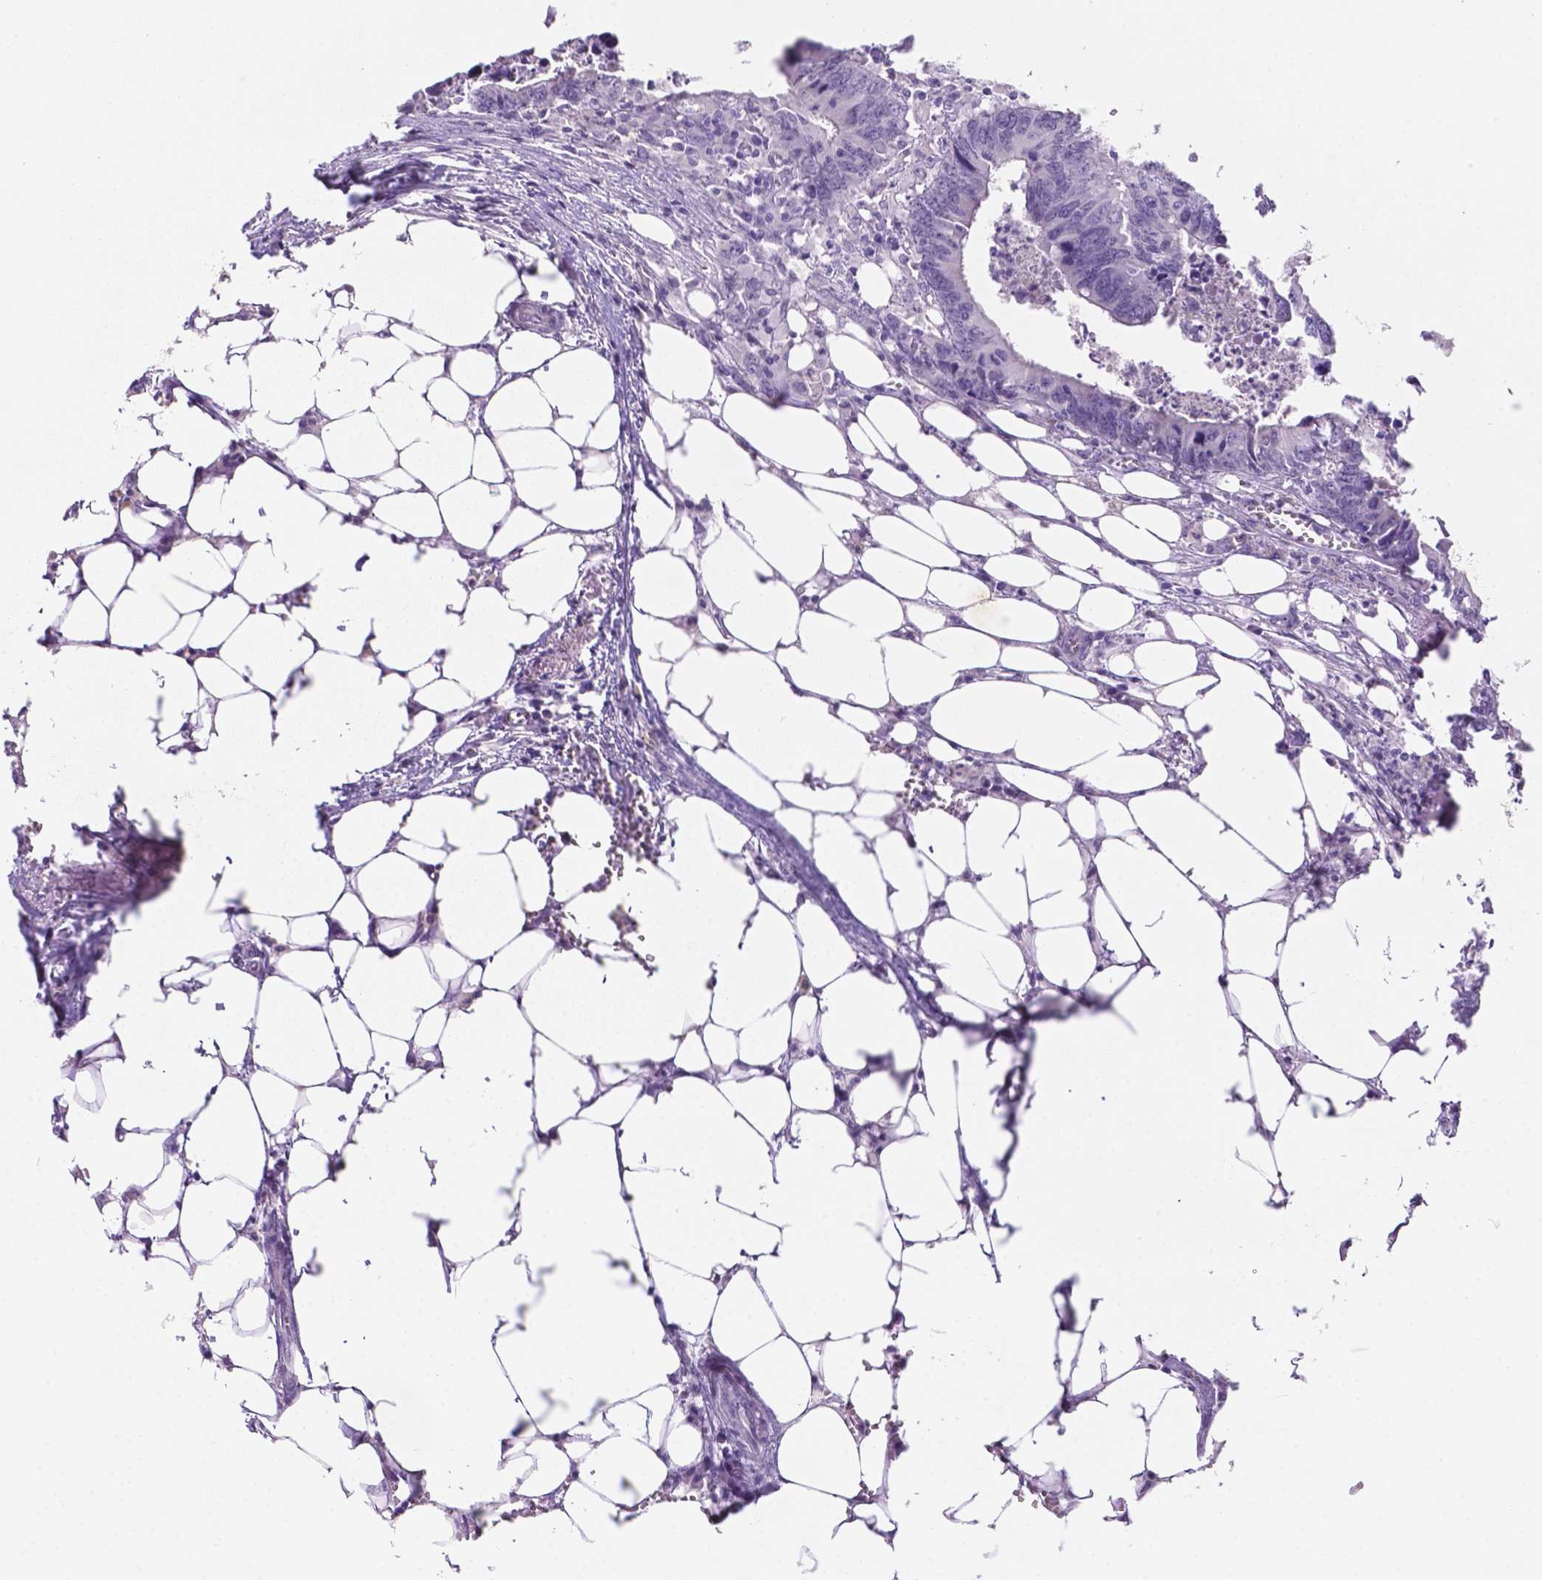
{"staining": {"intensity": "negative", "quantity": "none", "location": "none"}, "tissue": "colorectal cancer", "cell_type": "Tumor cells", "image_type": "cancer", "snomed": [{"axis": "morphology", "description": "Adenocarcinoma, NOS"}, {"axis": "topography", "description": "Colon"}], "caption": "Tumor cells show no significant positivity in colorectal cancer.", "gene": "EBLN2", "patient": {"sex": "female", "age": 82}}